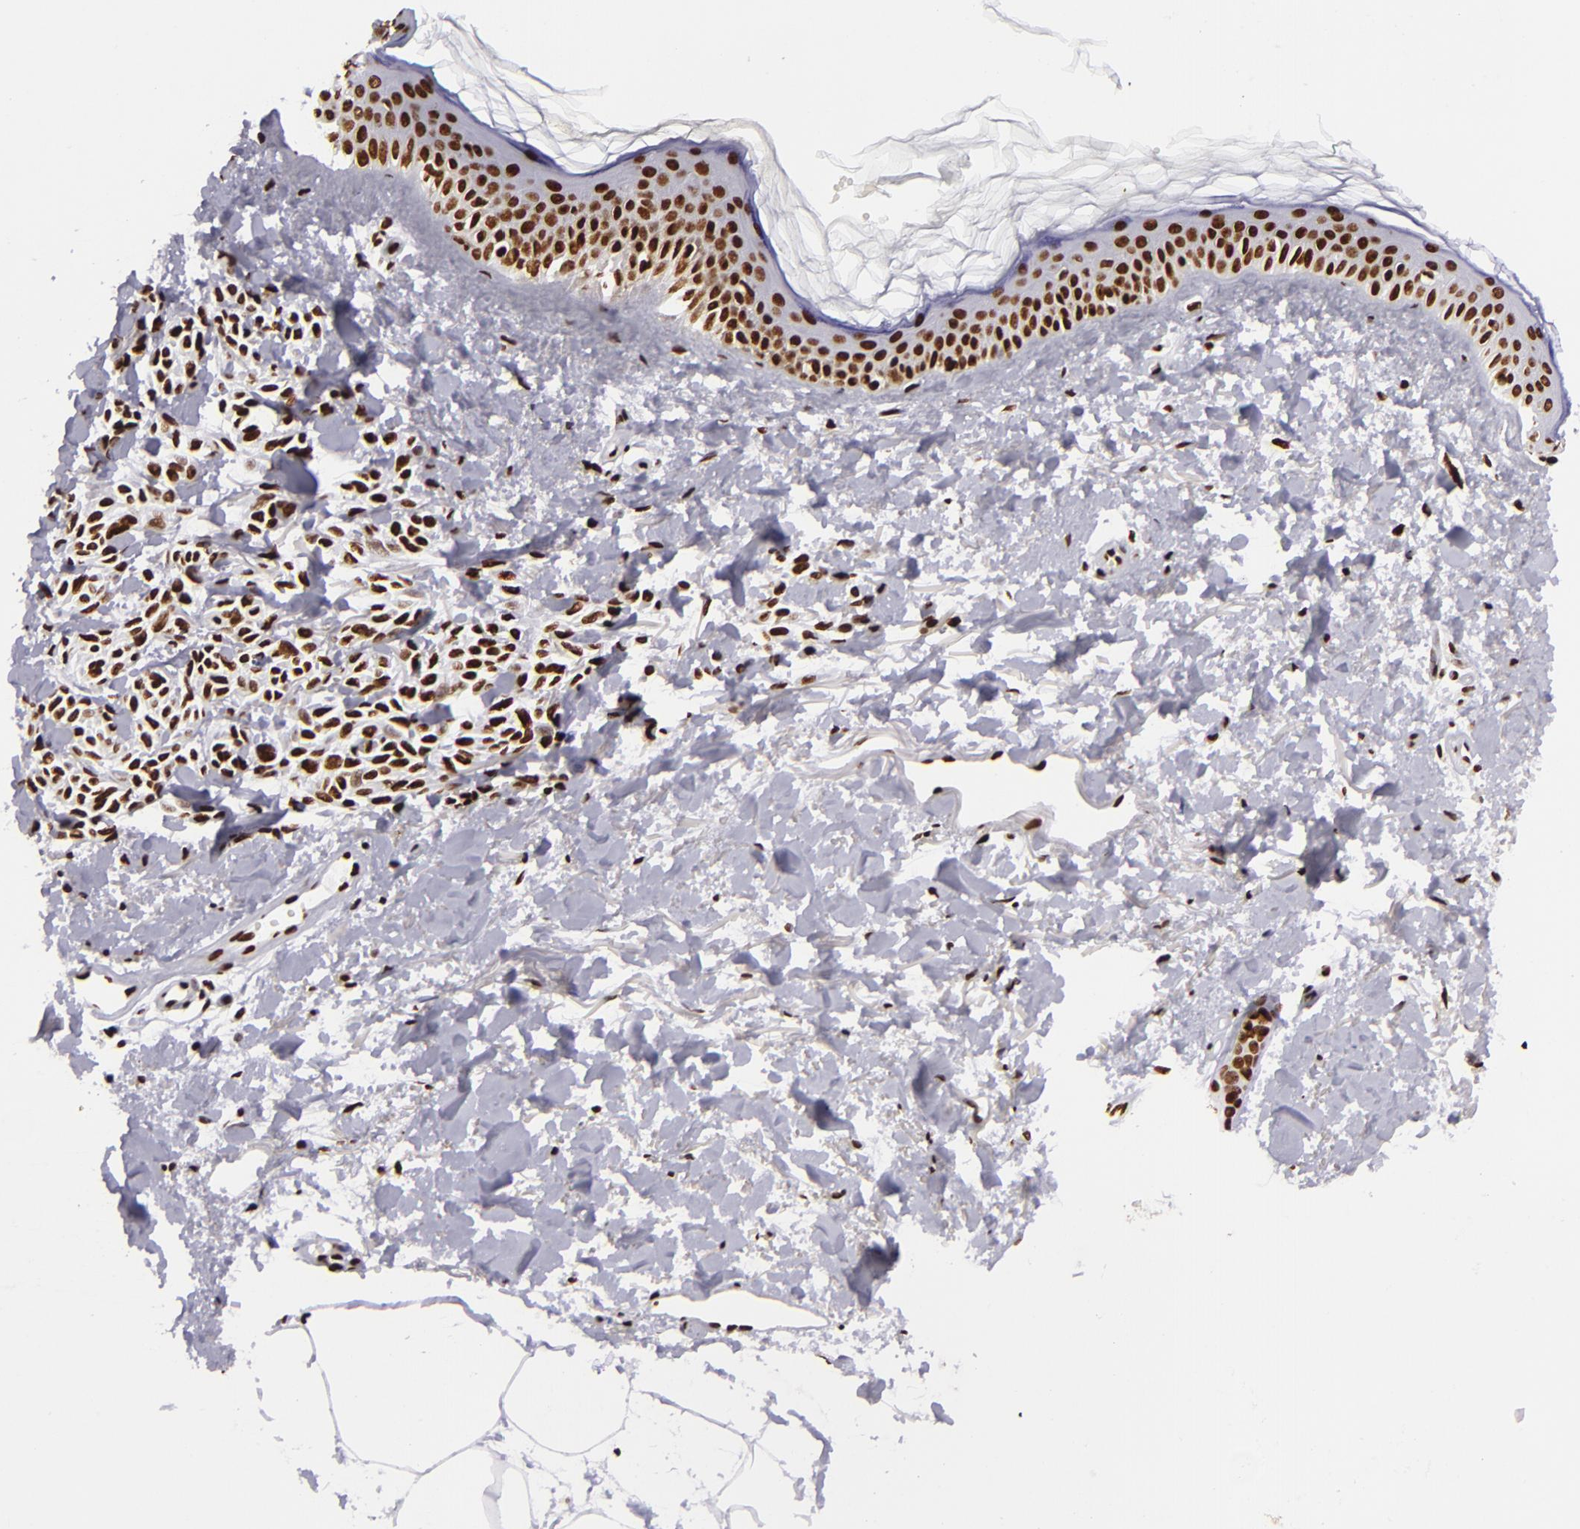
{"staining": {"intensity": "strong", "quantity": ">75%", "location": "nuclear"}, "tissue": "melanoma", "cell_type": "Tumor cells", "image_type": "cancer", "snomed": [{"axis": "morphology", "description": "Malignant melanoma, NOS"}, {"axis": "topography", "description": "Skin"}], "caption": "Immunohistochemistry (IHC) micrograph of neoplastic tissue: human malignant melanoma stained using immunohistochemistry demonstrates high levels of strong protein expression localized specifically in the nuclear of tumor cells, appearing as a nuclear brown color.", "gene": "SAFB", "patient": {"sex": "female", "age": 73}}